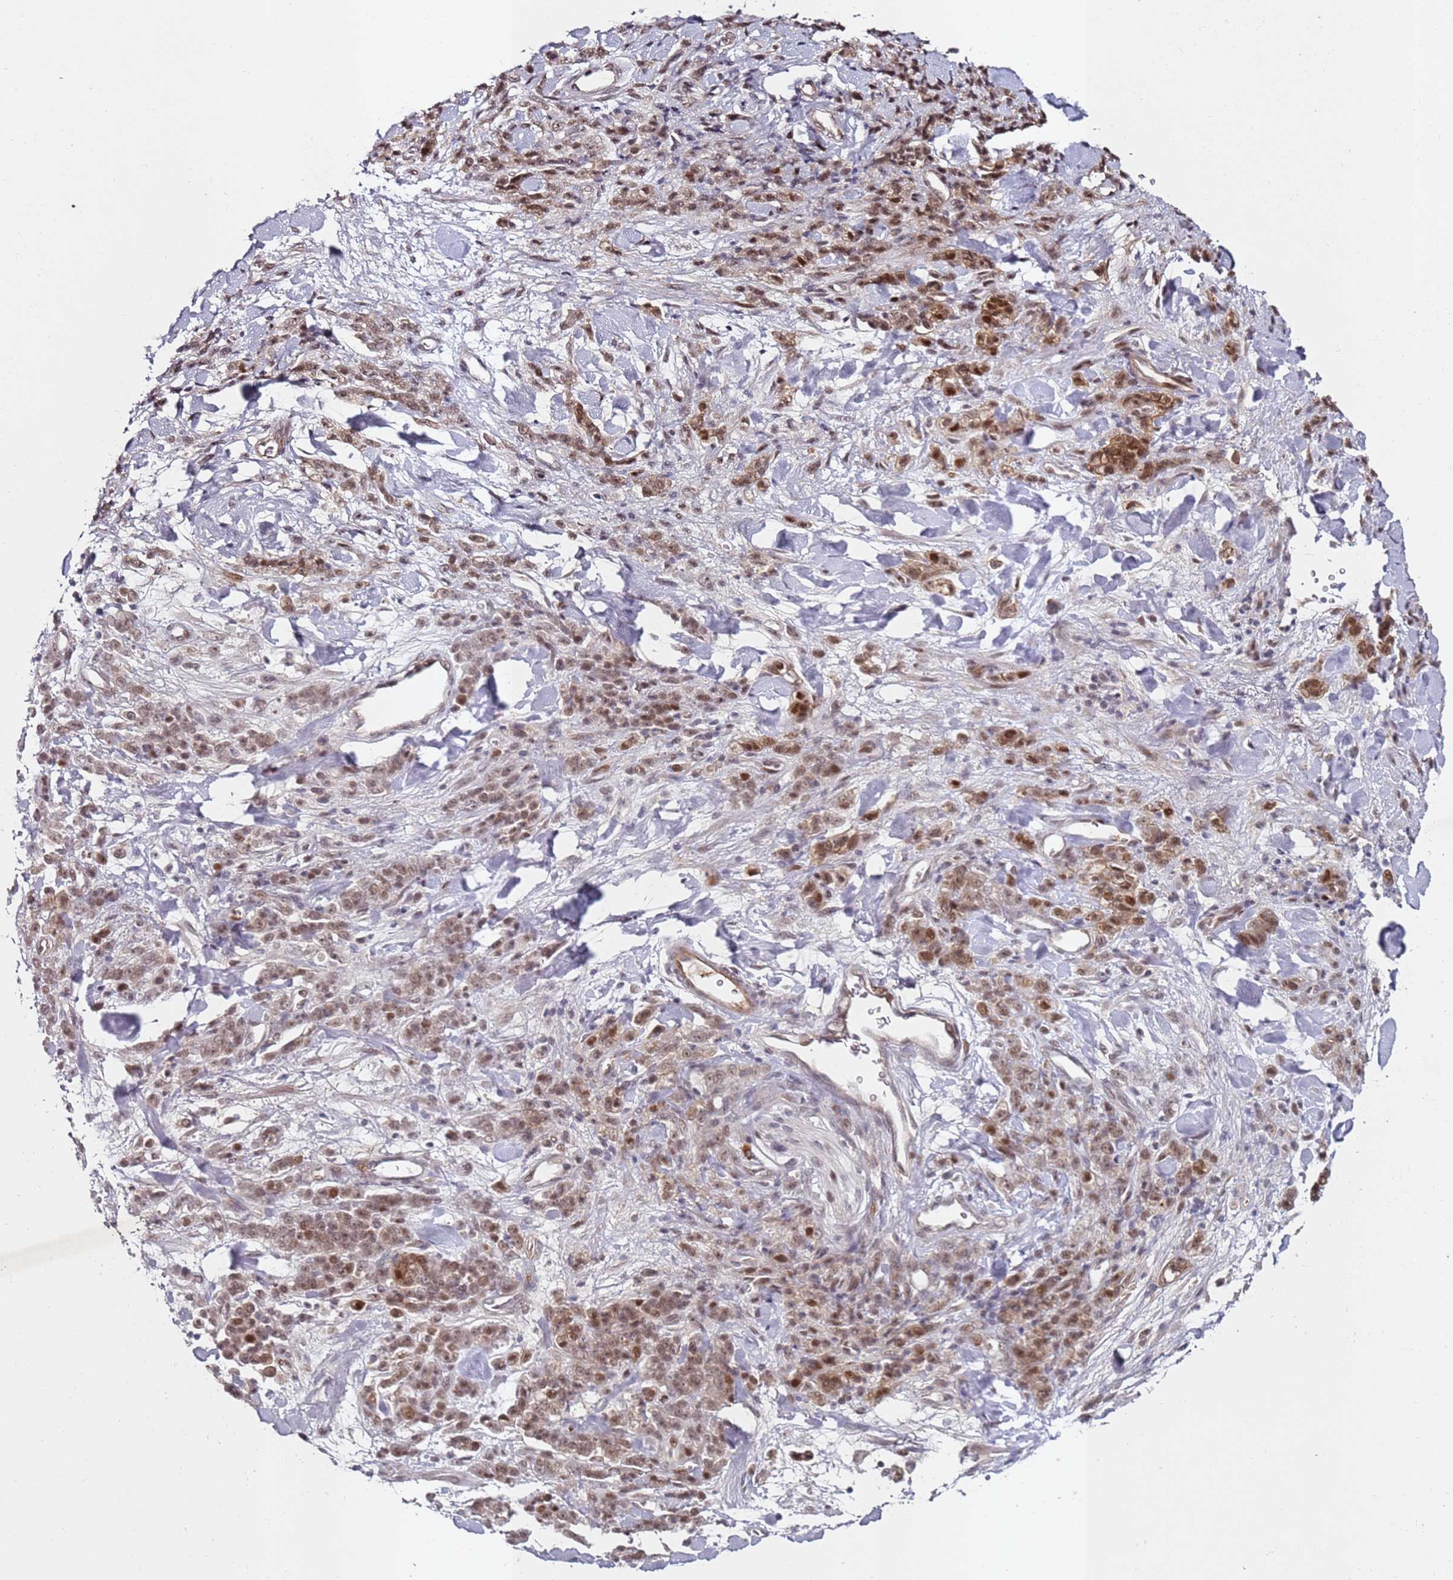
{"staining": {"intensity": "moderate", "quantity": ">75%", "location": "cytoplasmic/membranous,nuclear"}, "tissue": "stomach cancer", "cell_type": "Tumor cells", "image_type": "cancer", "snomed": [{"axis": "morphology", "description": "Normal tissue, NOS"}, {"axis": "morphology", "description": "Adenocarcinoma, NOS"}, {"axis": "topography", "description": "Stomach"}], "caption": "Moderate cytoplasmic/membranous and nuclear protein positivity is present in approximately >75% of tumor cells in adenocarcinoma (stomach). (DAB (3,3'-diaminobenzidine) = brown stain, brightfield microscopy at high magnification).", "gene": "ATF6B", "patient": {"sex": "male", "age": 82}}